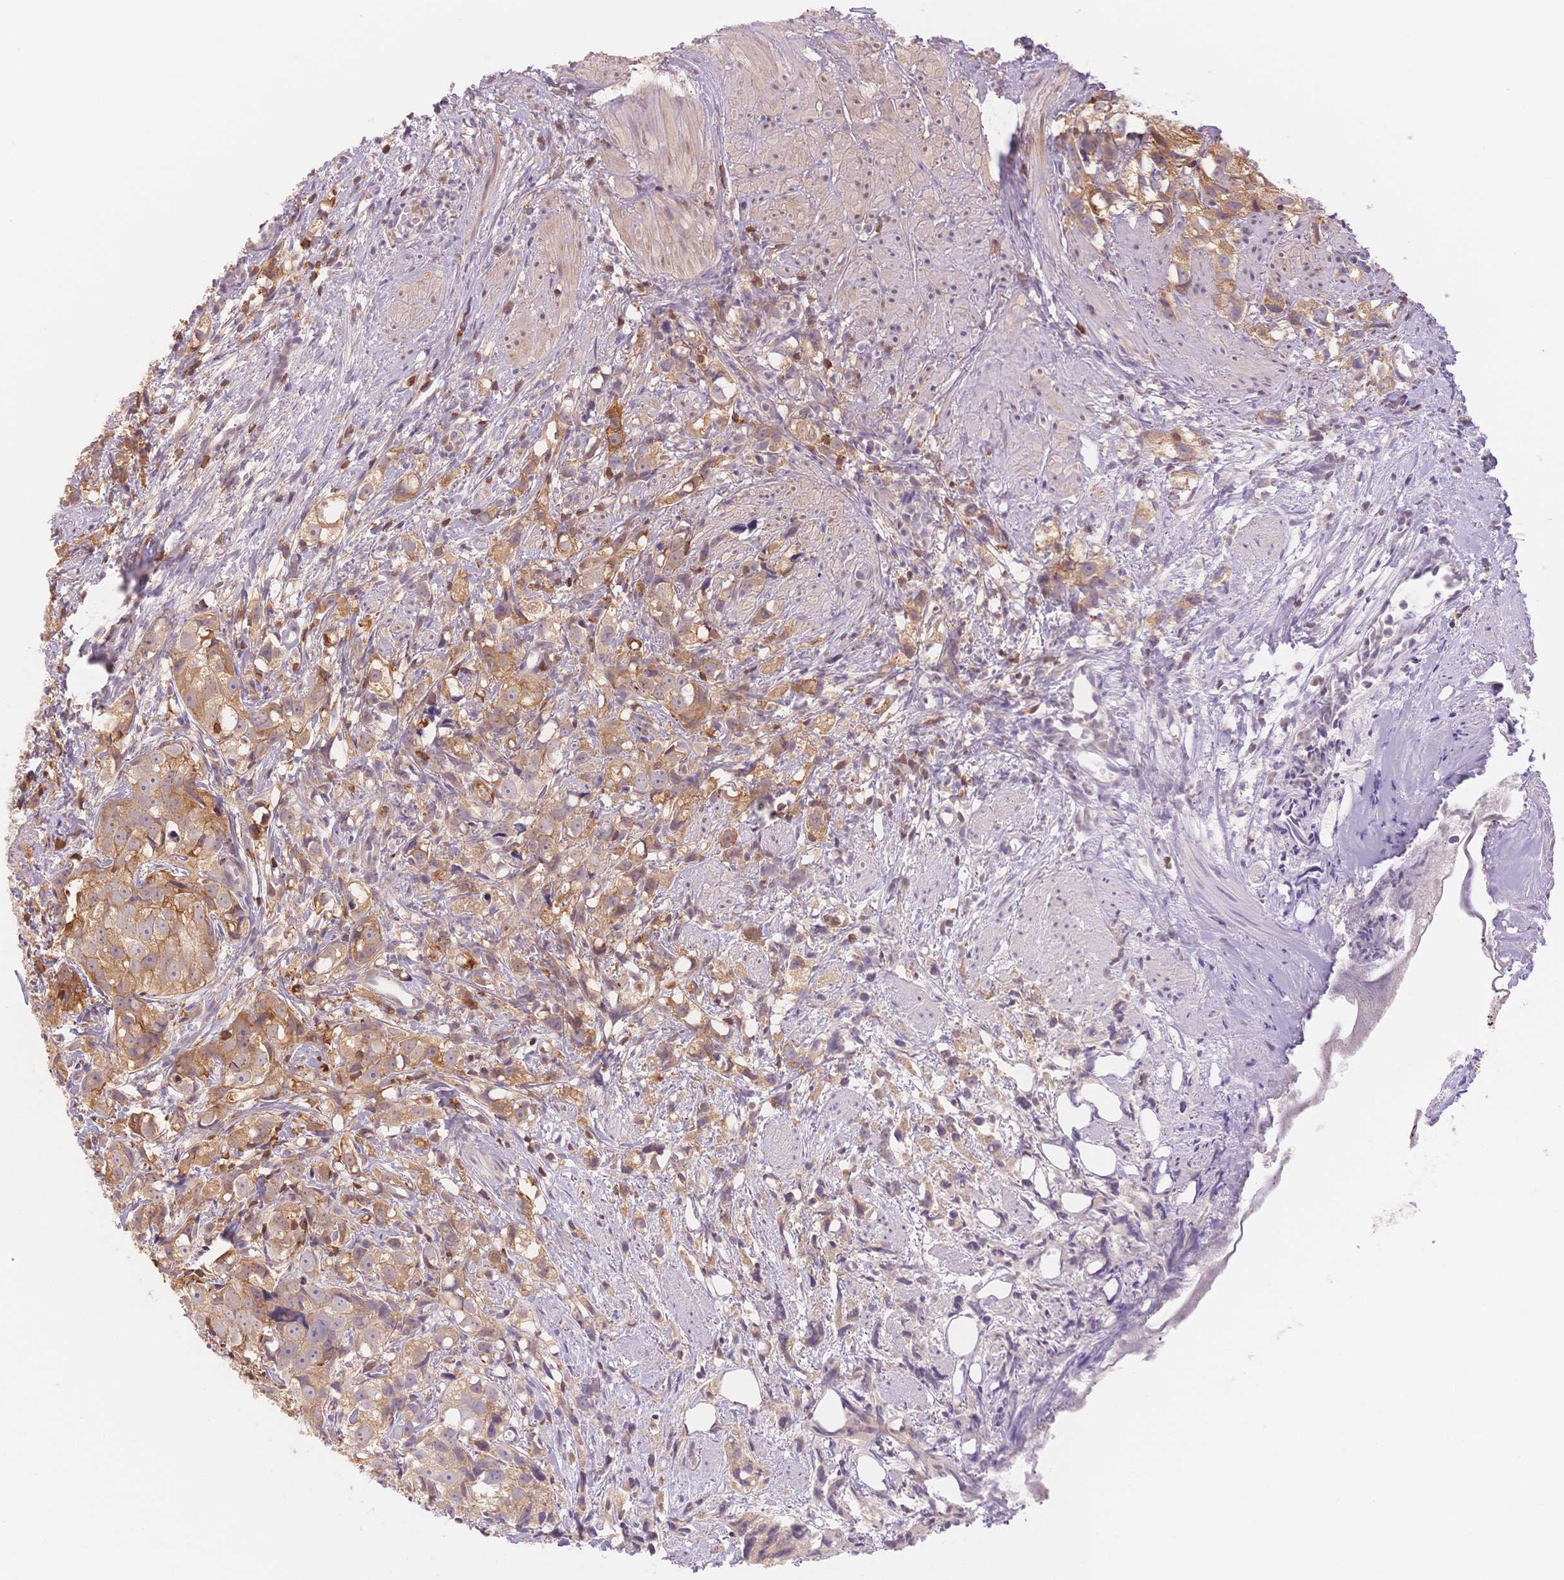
{"staining": {"intensity": "weak", "quantity": "25%-75%", "location": "cytoplasmic/membranous"}, "tissue": "prostate cancer", "cell_type": "Tumor cells", "image_type": "cancer", "snomed": [{"axis": "morphology", "description": "Adenocarcinoma, High grade"}, {"axis": "topography", "description": "Prostate"}], "caption": "There is low levels of weak cytoplasmic/membranous staining in tumor cells of prostate cancer (adenocarcinoma (high-grade)), as demonstrated by immunohistochemical staining (brown color).", "gene": "STK39", "patient": {"sex": "male", "age": 68}}